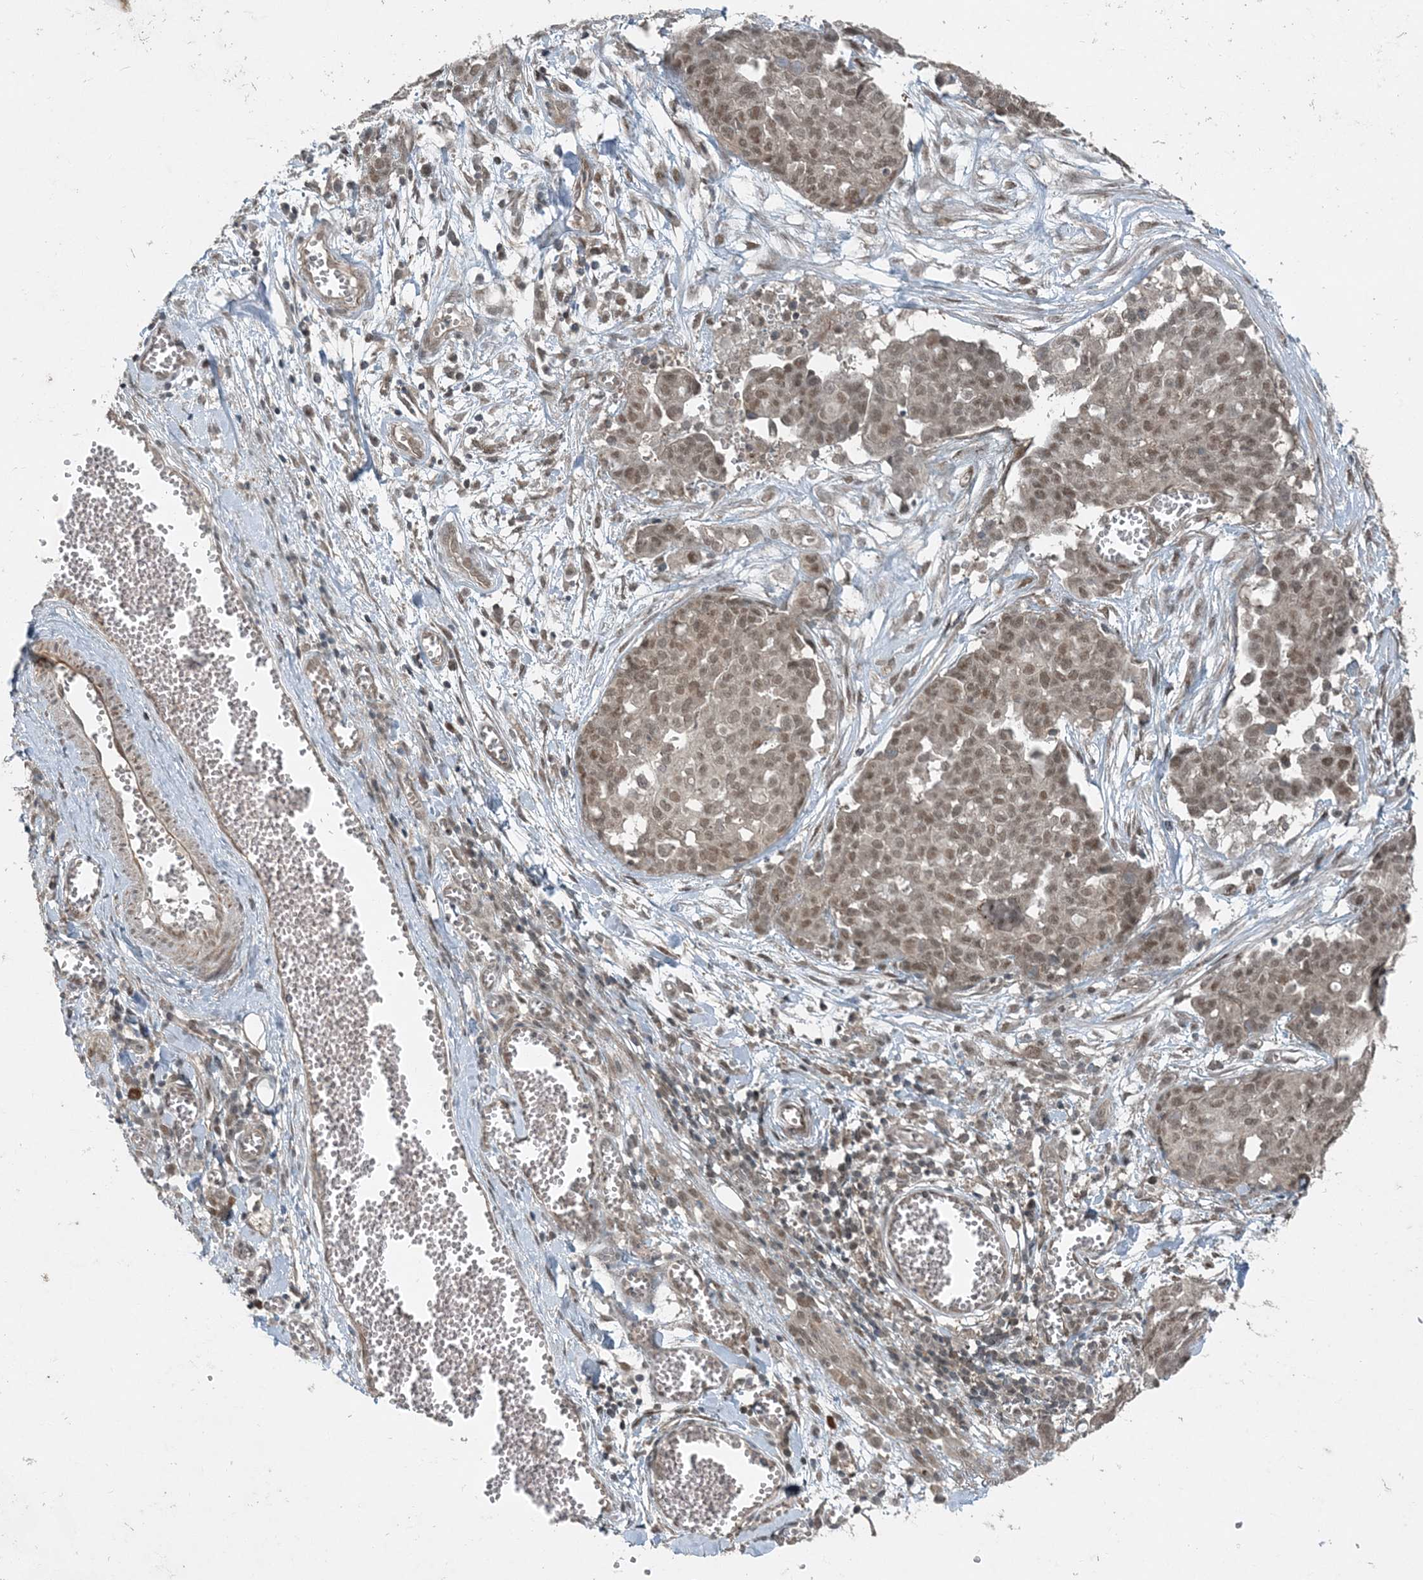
{"staining": {"intensity": "moderate", "quantity": ">75%", "location": "nuclear"}, "tissue": "ovarian cancer", "cell_type": "Tumor cells", "image_type": "cancer", "snomed": [{"axis": "morphology", "description": "Cystadenocarcinoma, serous, NOS"}, {"axis": "topography", "description": "Soft tissue"}, {"axis": "topography", "description": "Ovary"}], "caption": "DAB immunohistochemical staining of human serous cystadenocarcinoma (ovarian) displays moderate nuclear protein staining in approximately >75% of tumor cells. The staining was performed using DAB to visualize the protein expression in brown, while the nuclei were stained in blue with hematoxylin (Magnification: 20x).", "gene": "COPS7B", "patient": {"sex": "female", "age": 57}}